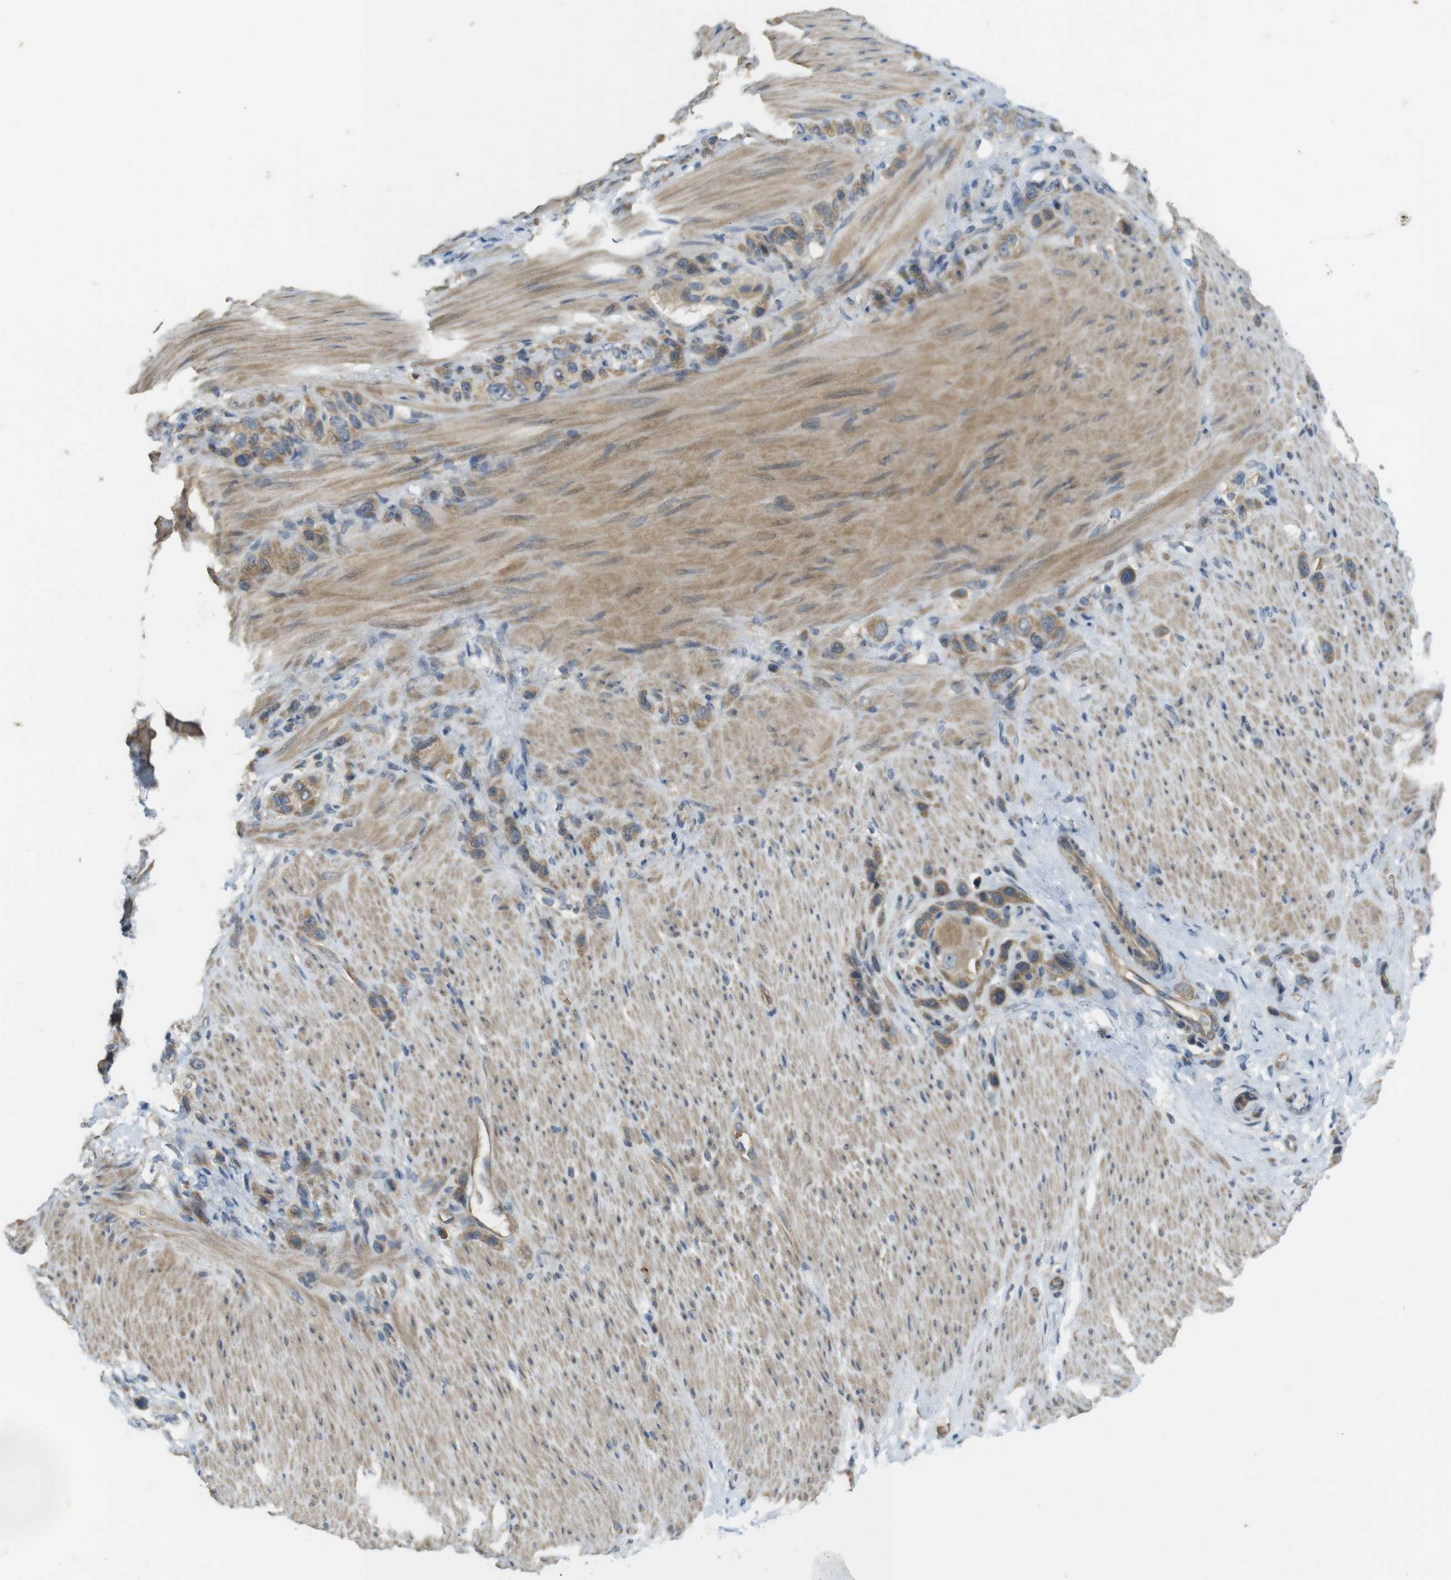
{"staining": {"intensity": "moderate", "quantity": ">75%", "location": "cytoplasmic/membranous"}, "tissue": "stomach cancer", "cell_type": "Tumor cells", "image_type": "cancer", "snomed": [{"axis": "morphology", "description": "Adenocarcinoma, NOS"}, {"axis": "morphology", "description": "Adenocarcinoma, High grade"}, {"axis": "topography", "description": "Stomach, upper"}, {"axis": "topography", "description": "Stomach, lower"}], "caption": "Brown immunohistochemical staining in human stomach cancer reveals moderate cytoplasmic/membranous expression in about >75% of tumor cells.", "gene": "CLTC", "patient": {"sex": "female", "age": 65}}